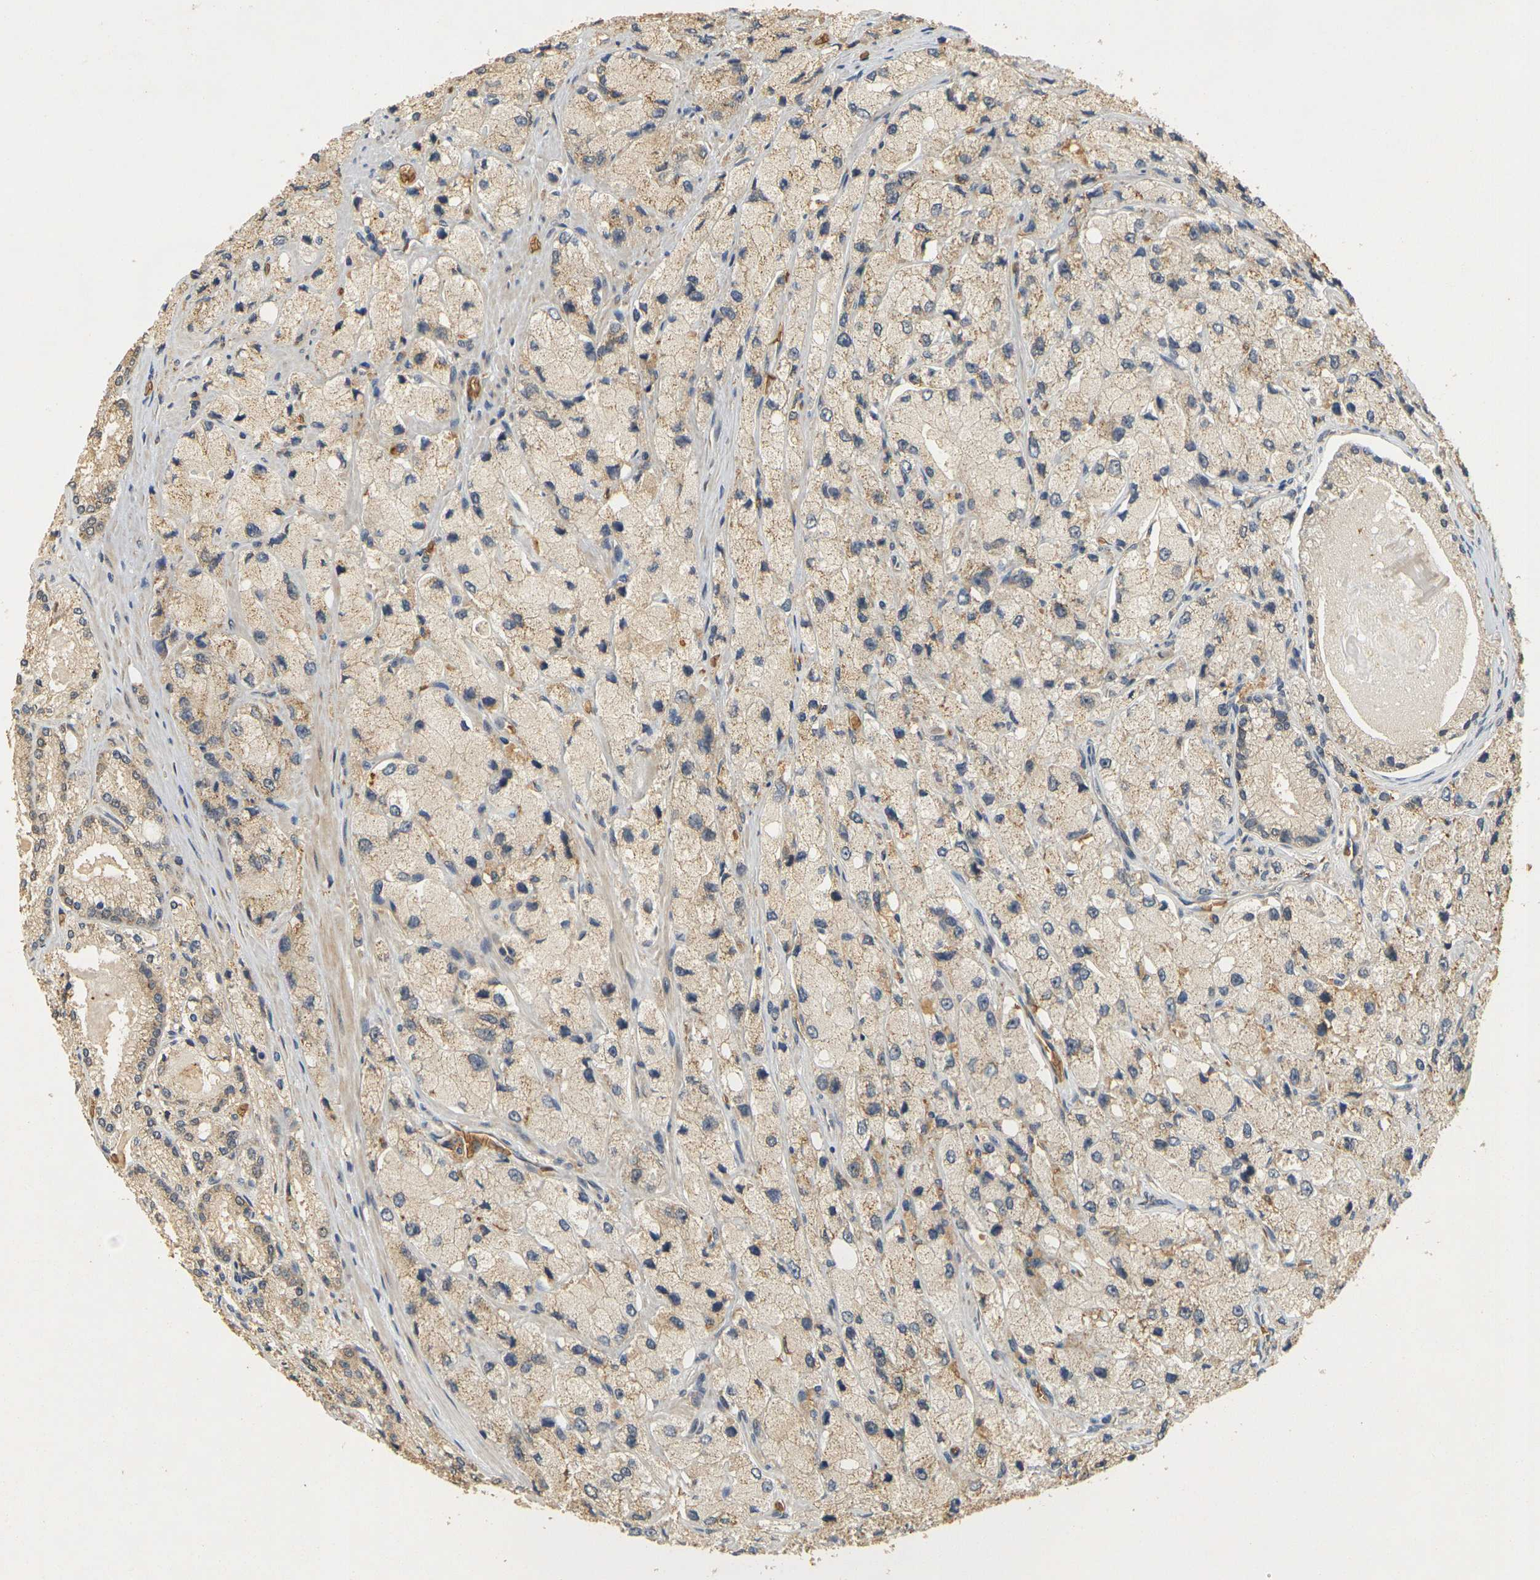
{"staining": {"intensity": "moderate", "quantity": ">75%", "location": "cytoplasmic/membranous"}, "tissue": "prostate cancer", "cell_type": "Tumor cells", "image_type": "cancer", "snomed": [{"axis": "morphology", "description": "Adenocarcinoma, High grade"}, {"axis": "topography", "description": "Prostate"}], "caption": "Protein staining exhibits moderate cytoplasmic/membranous staining in about >75% of tumor cells in prostate adenocarcinoma (high-grade).", "gene": "MEGF9", "patient": {"sex": "male", "age": 58}}